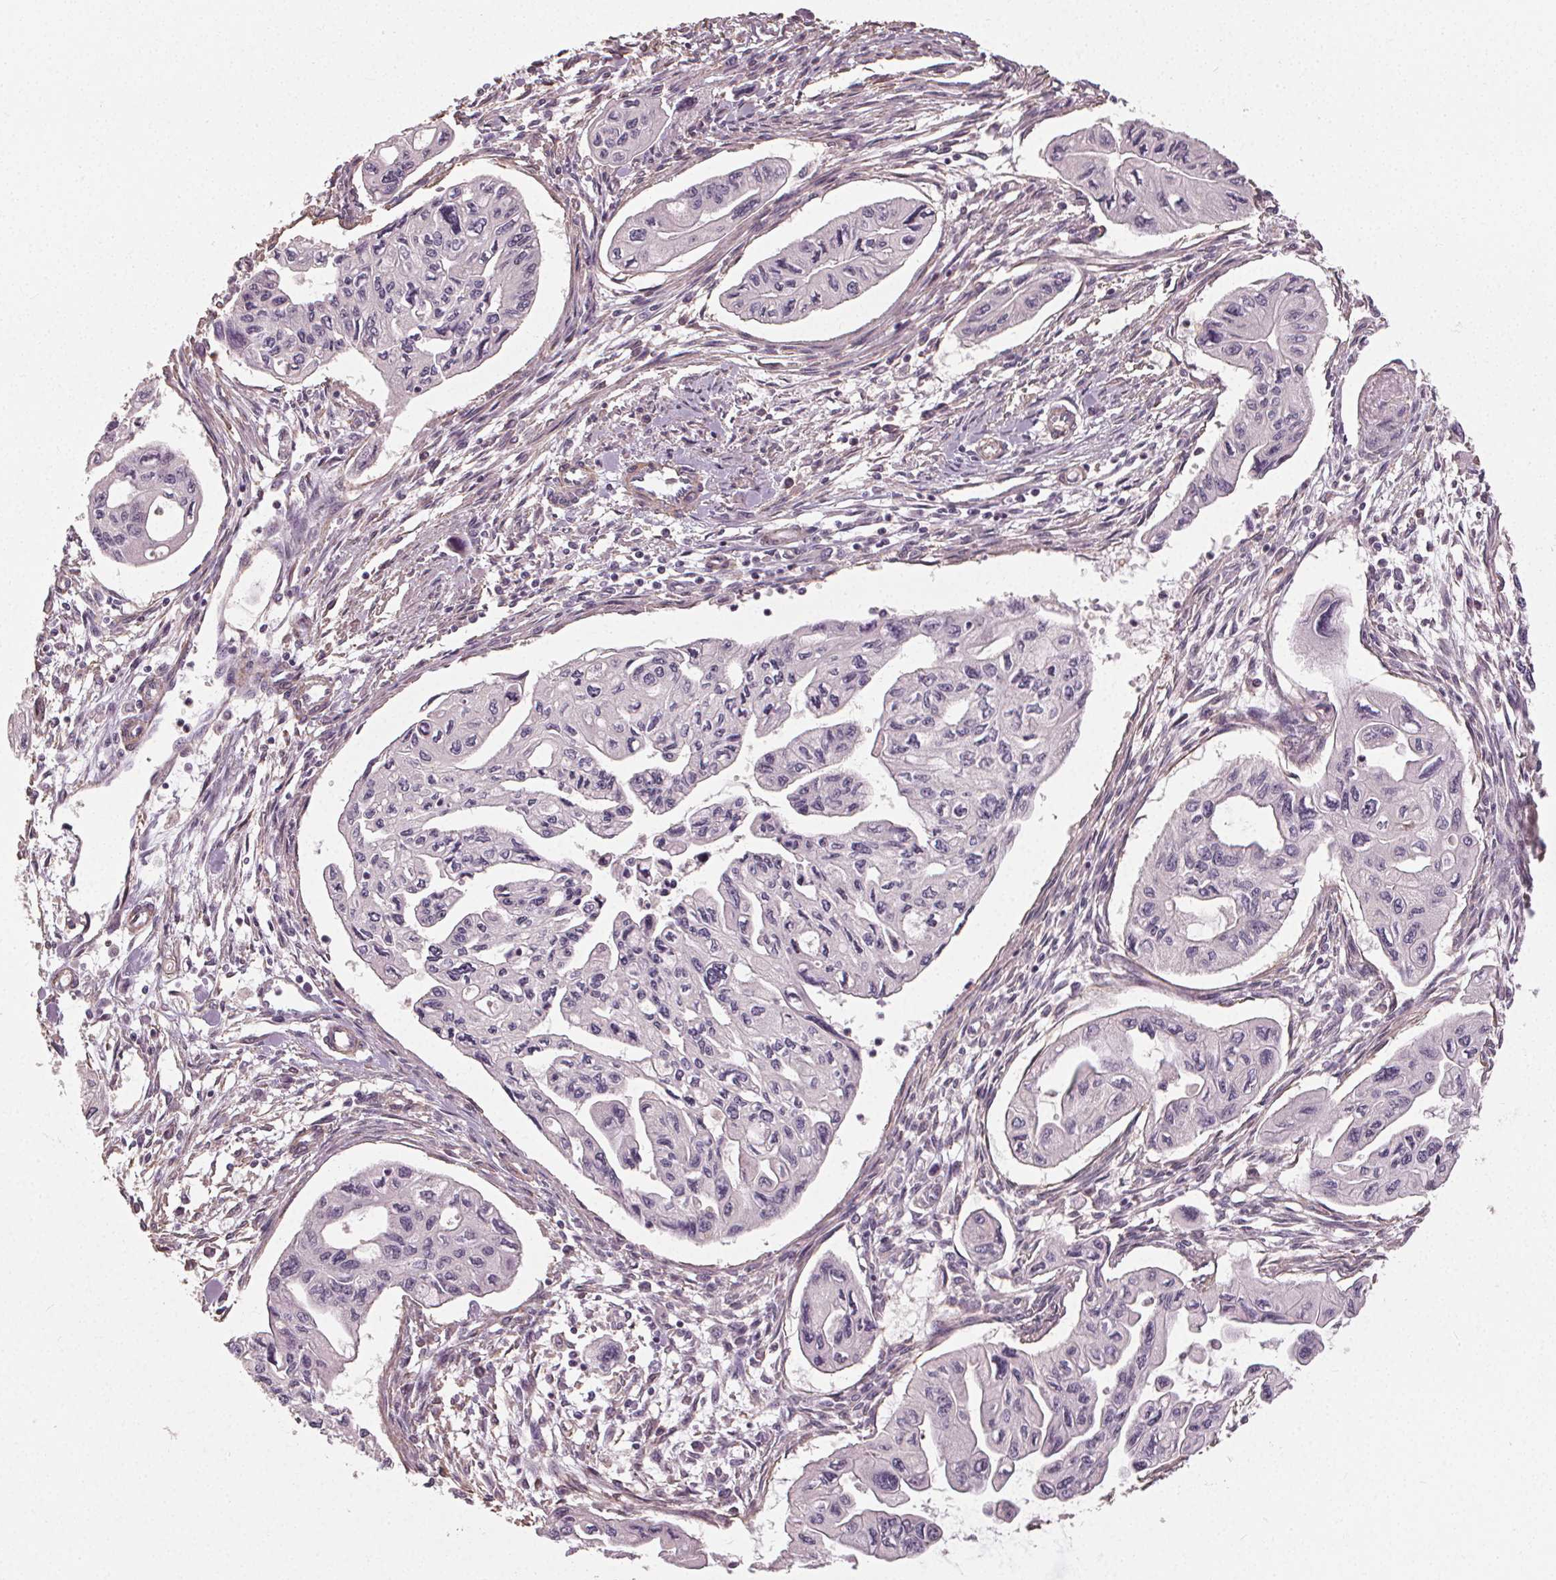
{"staining": {"intensity": "negative", "quantity": "none", "location": "none"}, "tissue": "pancreatic cancer", "cell_type": "Tumor cells", "image_type": "cancer", "snomed": [{"axis": "morphology", "description": "Adenocarcinoma, NOS"}, {"axis": "topography", "description": "Pancreas"}], "caption": "A high-resolution micrograph shows IHC staining of adenocarcinoma (pancreatic), which reveals no significant staining in tumor cells.", "gene": "PKP1", "patient": {"sex": "female", "age": 76}}